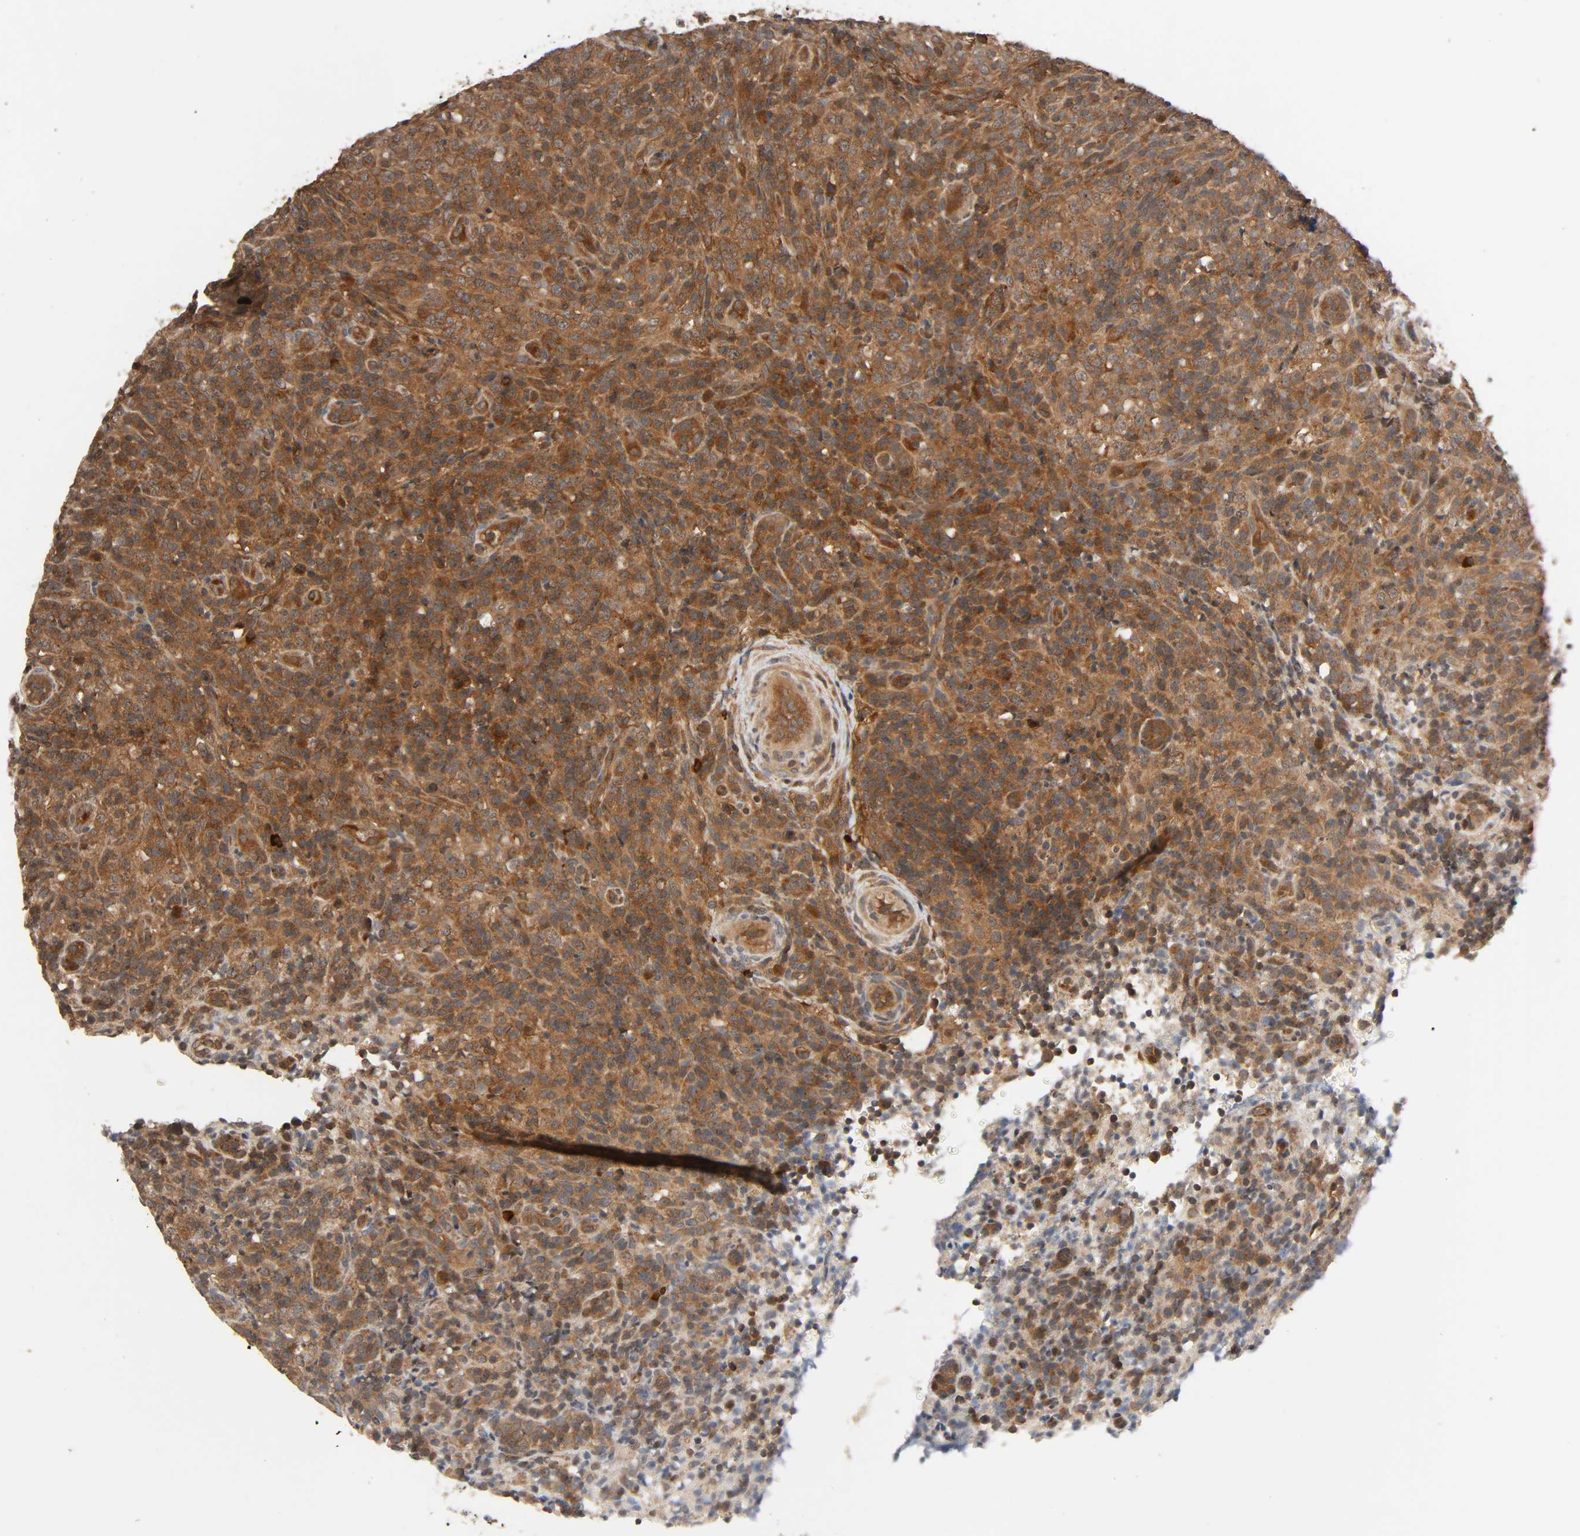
{"staining": {"intensity": "strong", "quantity": ">75%", "location": "cytoplasmic/membranous"}, "tissue": "lymphoma", "cell_type": "Tumor cells", "image_type": "cancer", "snomed": [{"axis": "morphology", "description": "Malignant lymphoma, non-Hodgkin's type, High grade"}, {"axis": "topography", "description": "Lymph node"}], "caption": "Strong cytoplasmic/membranous staining is identified in about >75% of tumor cells in lymphoma.", "gene": "PPP2R1B", "patient": {"sex": "female", "age": 76}}